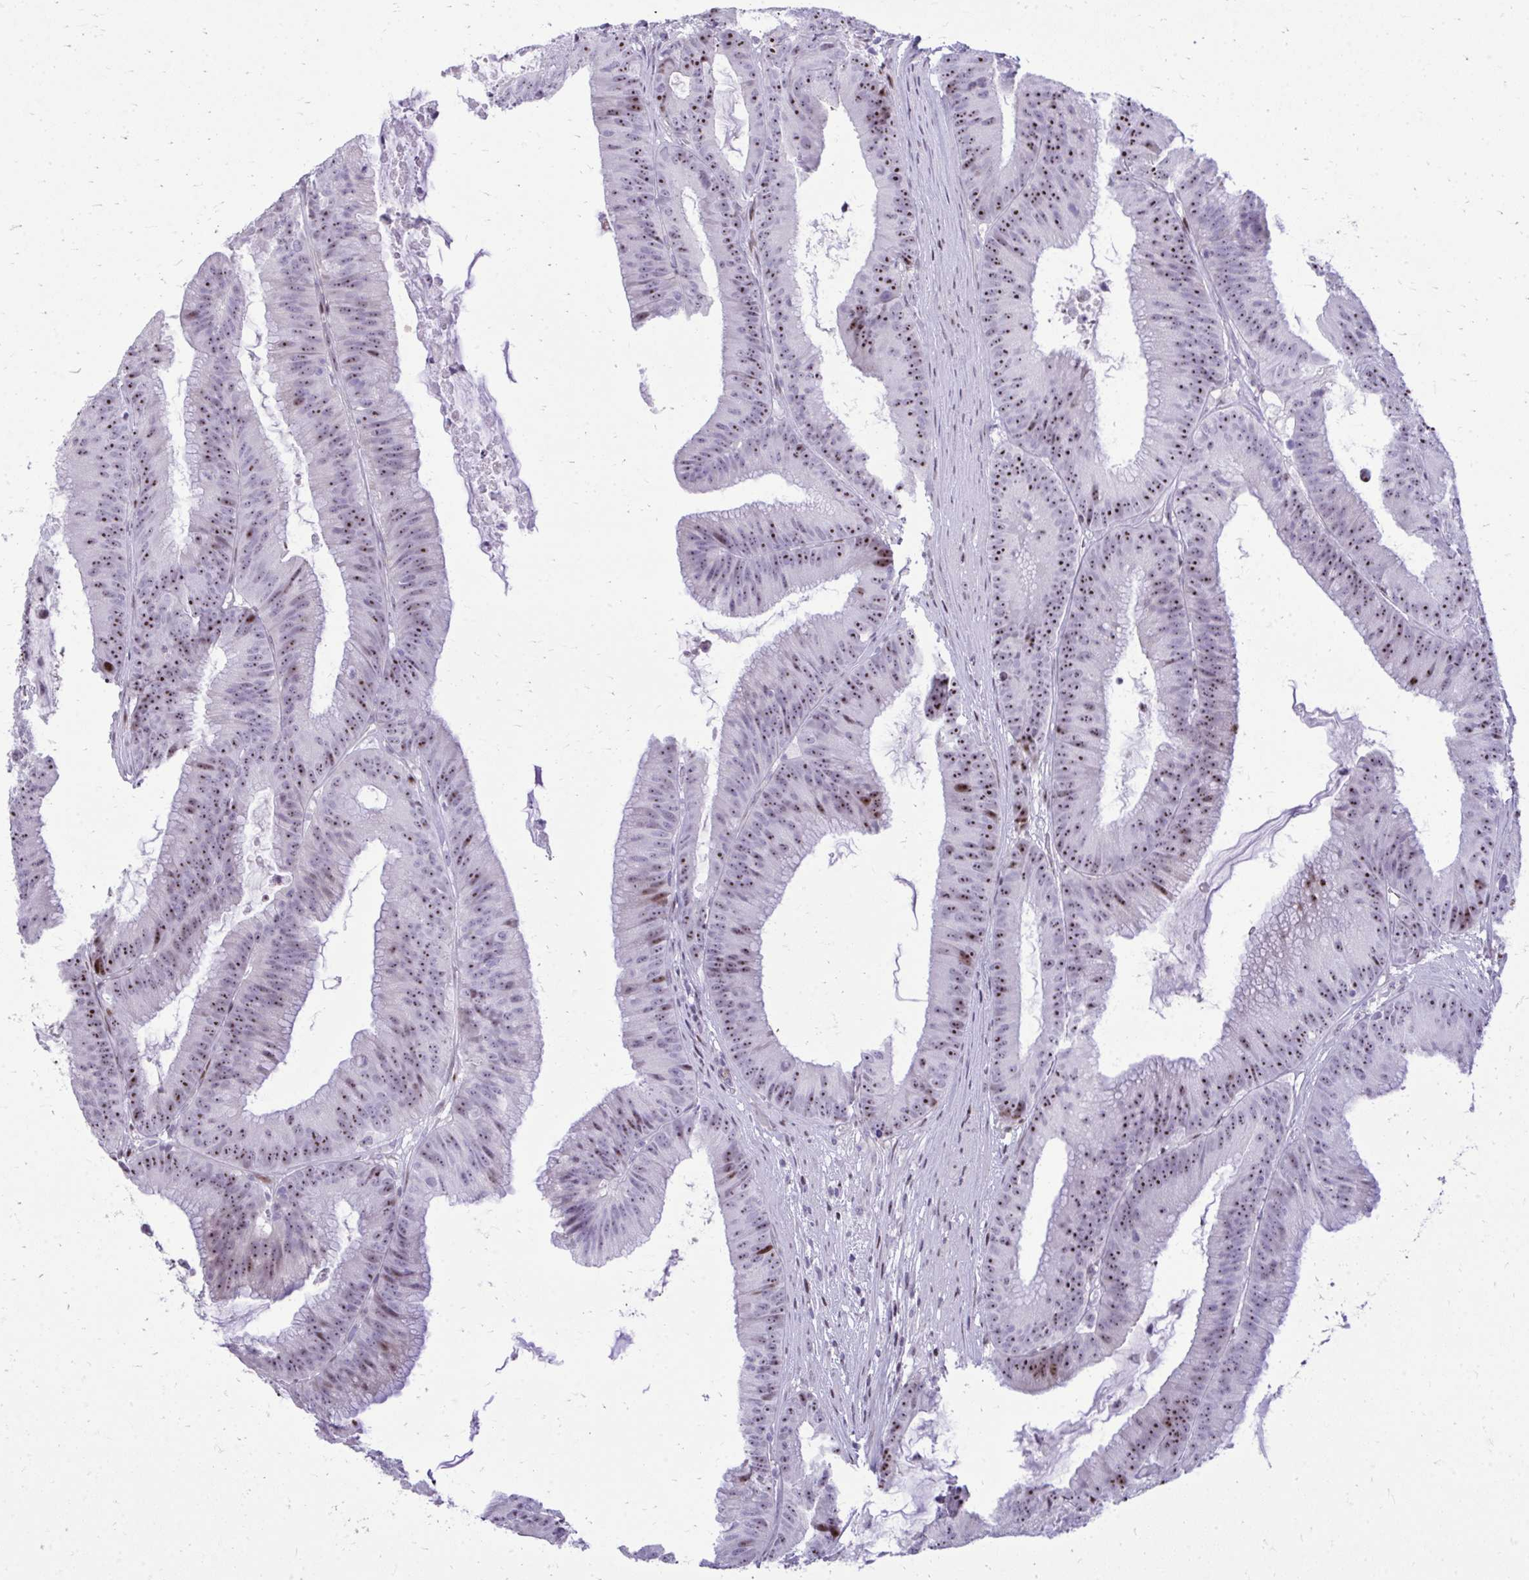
{"staining": {"intensity": "strong", "quantity": "25%-75%", "location": "nuclear"}, "tissue": "colorectal cancer", "cell_type": "Tumor cells", "image_type": "cancer", "snomed": [{"axis": "morphology", "description": "Adenocarcinoma, NOS"}, {"axis": "topography", "description": "Colon"}], "caption": "About 25%-75% of tumor cells in colorectal cancer (adenocarcinoma) exhibit strong nuclear protein expression as visualized by brown immunohistochemical staining.", "gene": "DLX4", "patient": {"sex": "female", "age": 78}}